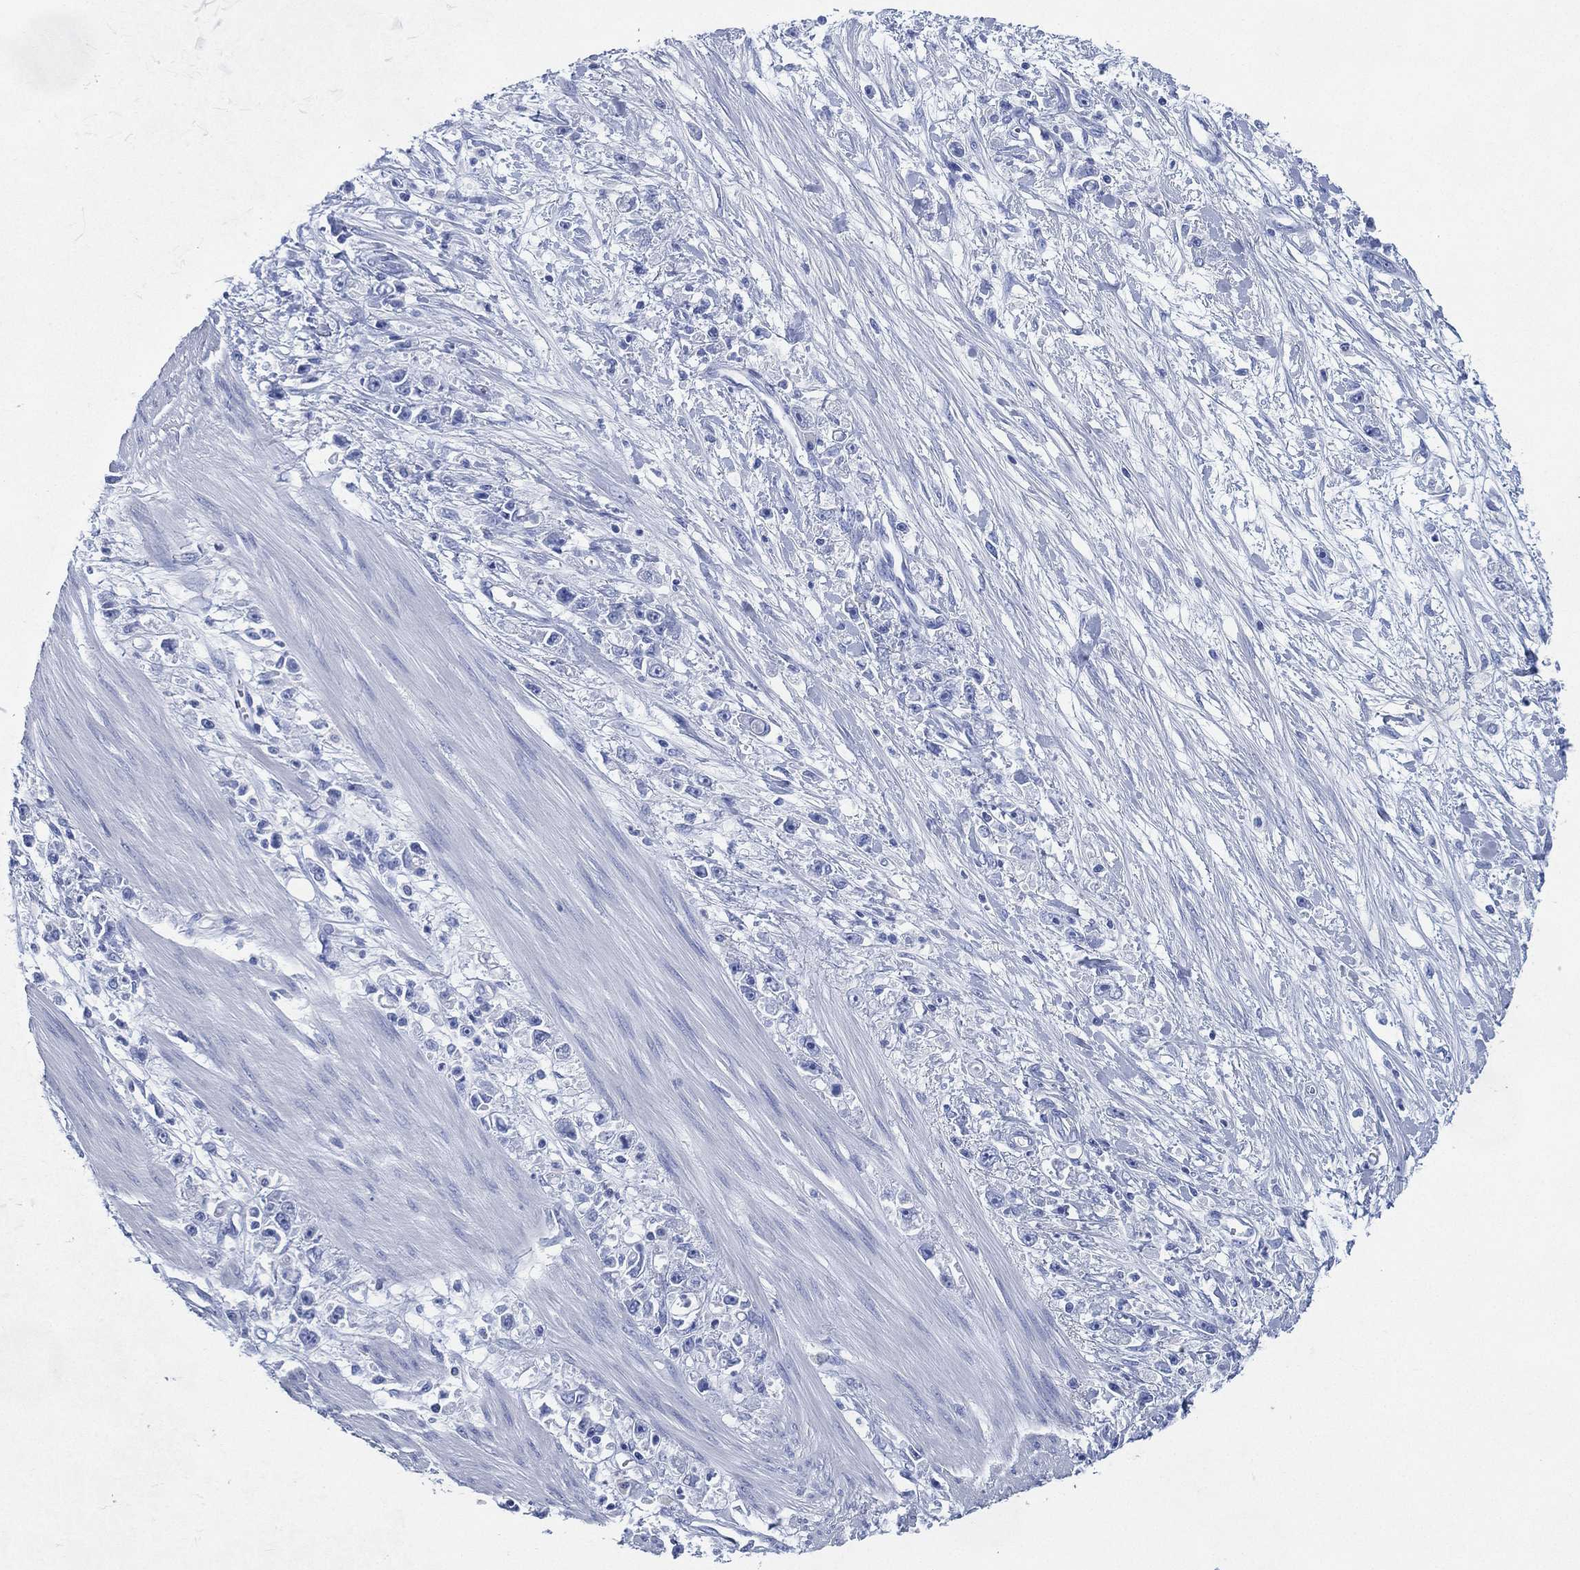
{"staining": {"intensity": "negative", "quantity": "none", "location": "none"}, "tissue": "stomach cancer", "cell_type": "Tumor cells", "image_type": "cancer", "snomed": [{"axis": "morphology", "description": "Adenocarcinoma, NOS"}, {"axis": "topography", "description": "Stomach"}], "caption": "Immunohistochemistry micrograph of stomach adenocarcinoma stained for a protein (brown), which demonstrates no expression in tumor cells. (DAB immunohistochemistry (IHC), high magnification).", "gene": "SIGLECL1", "patient": {"sex": "female", "age": 59}}